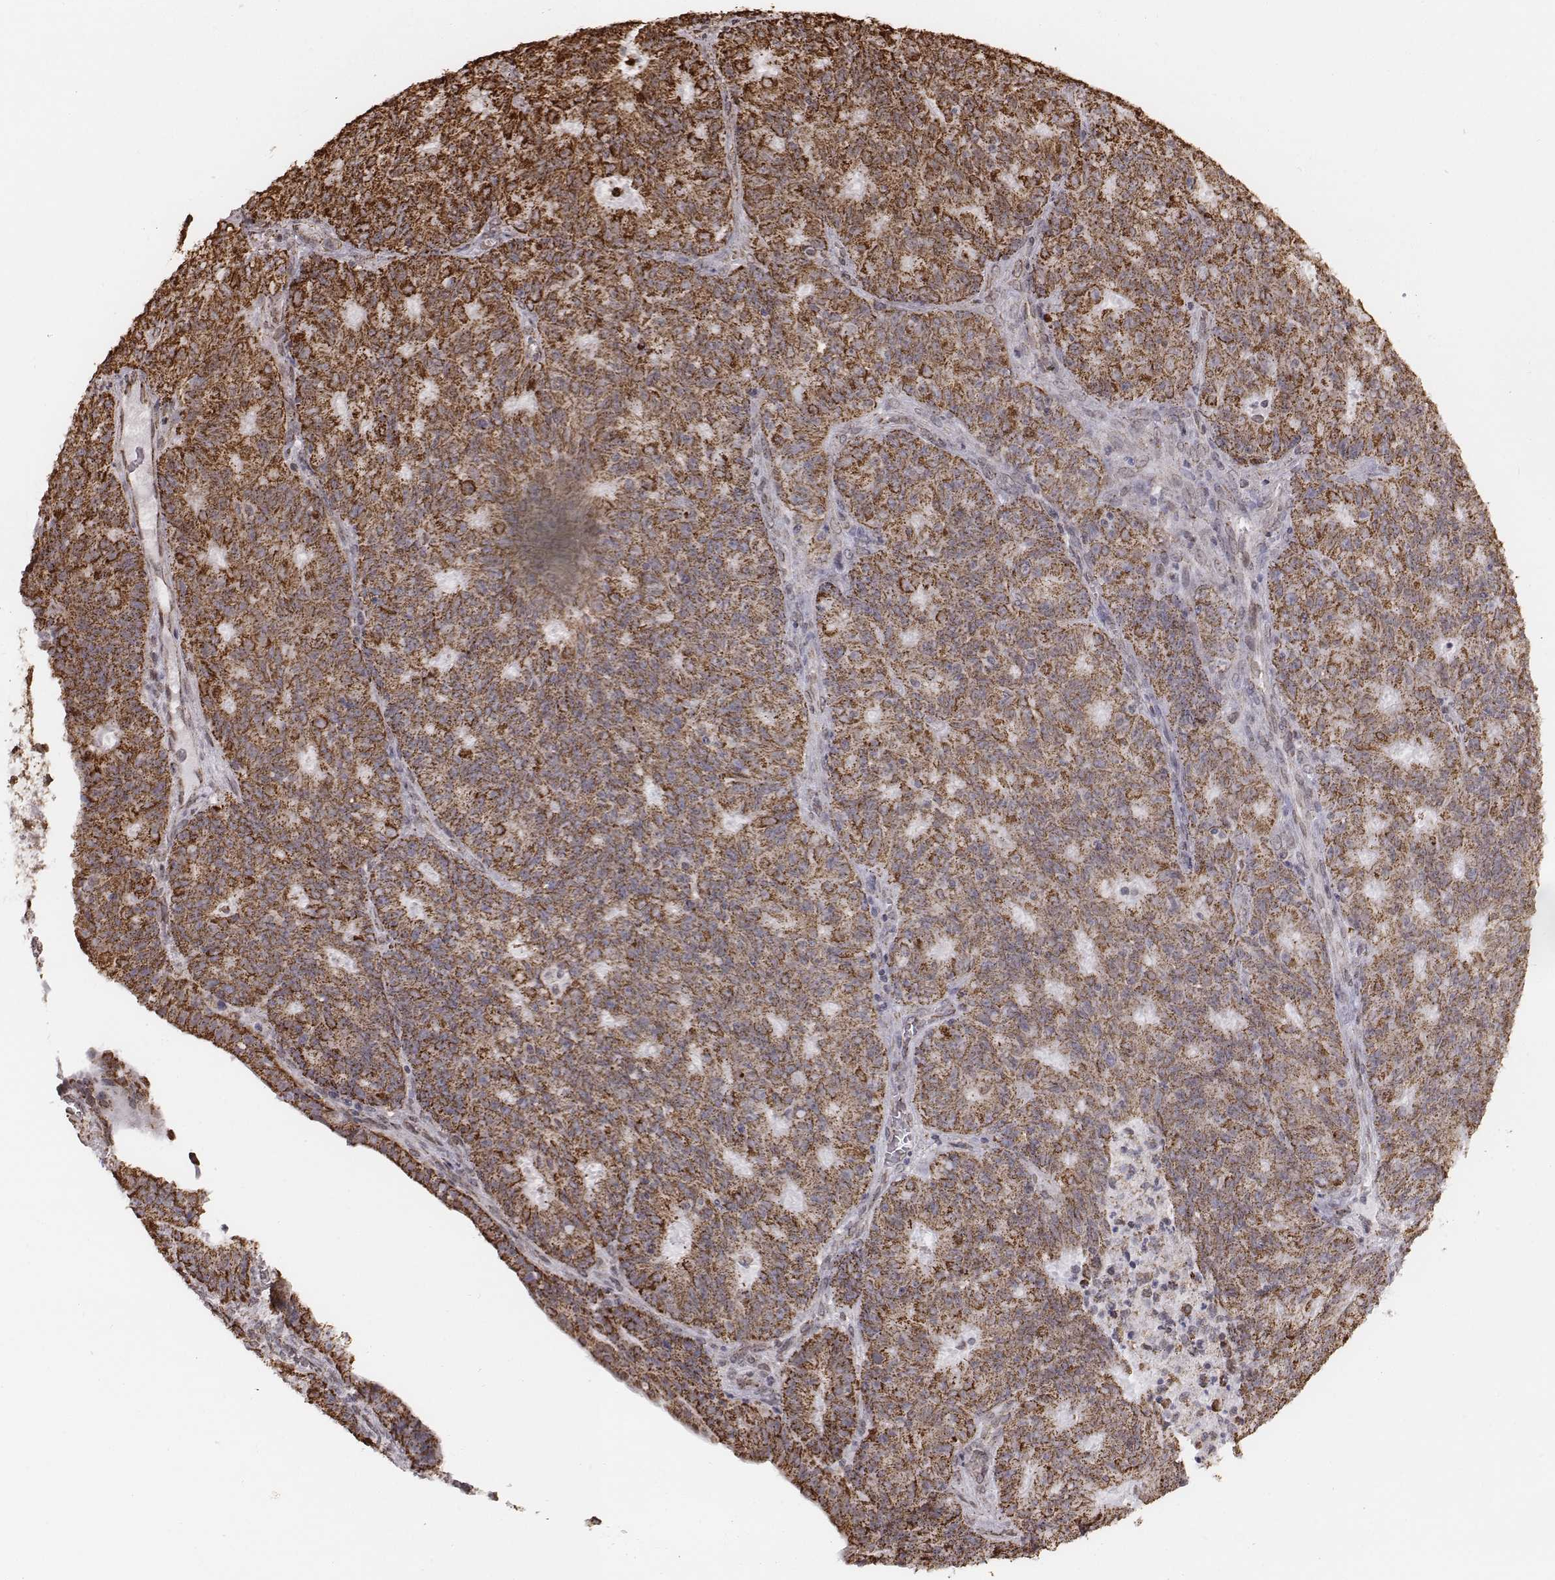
{"staining": {"intensity": "strong", "quantity": ">75%", "location": "cytoplasmic/membranous"}, "tissue": "ovarian cancer", "cell_type": "Tumor cells", "image_type": "cancer", "snomed": [{"axis": "morphology", "description": "Carcinoma, endometroid"}, {"axis": "topography", "description": "Ovary"}], "caption": "Protein expression analysis of ovarian cancer (endometroid carcinoma) displays strong cytoplasmic/membranous positivity in about >75% of tumor cells.", "gene": "ACOT2", "patient": {"sex": "female", "age": 42}}